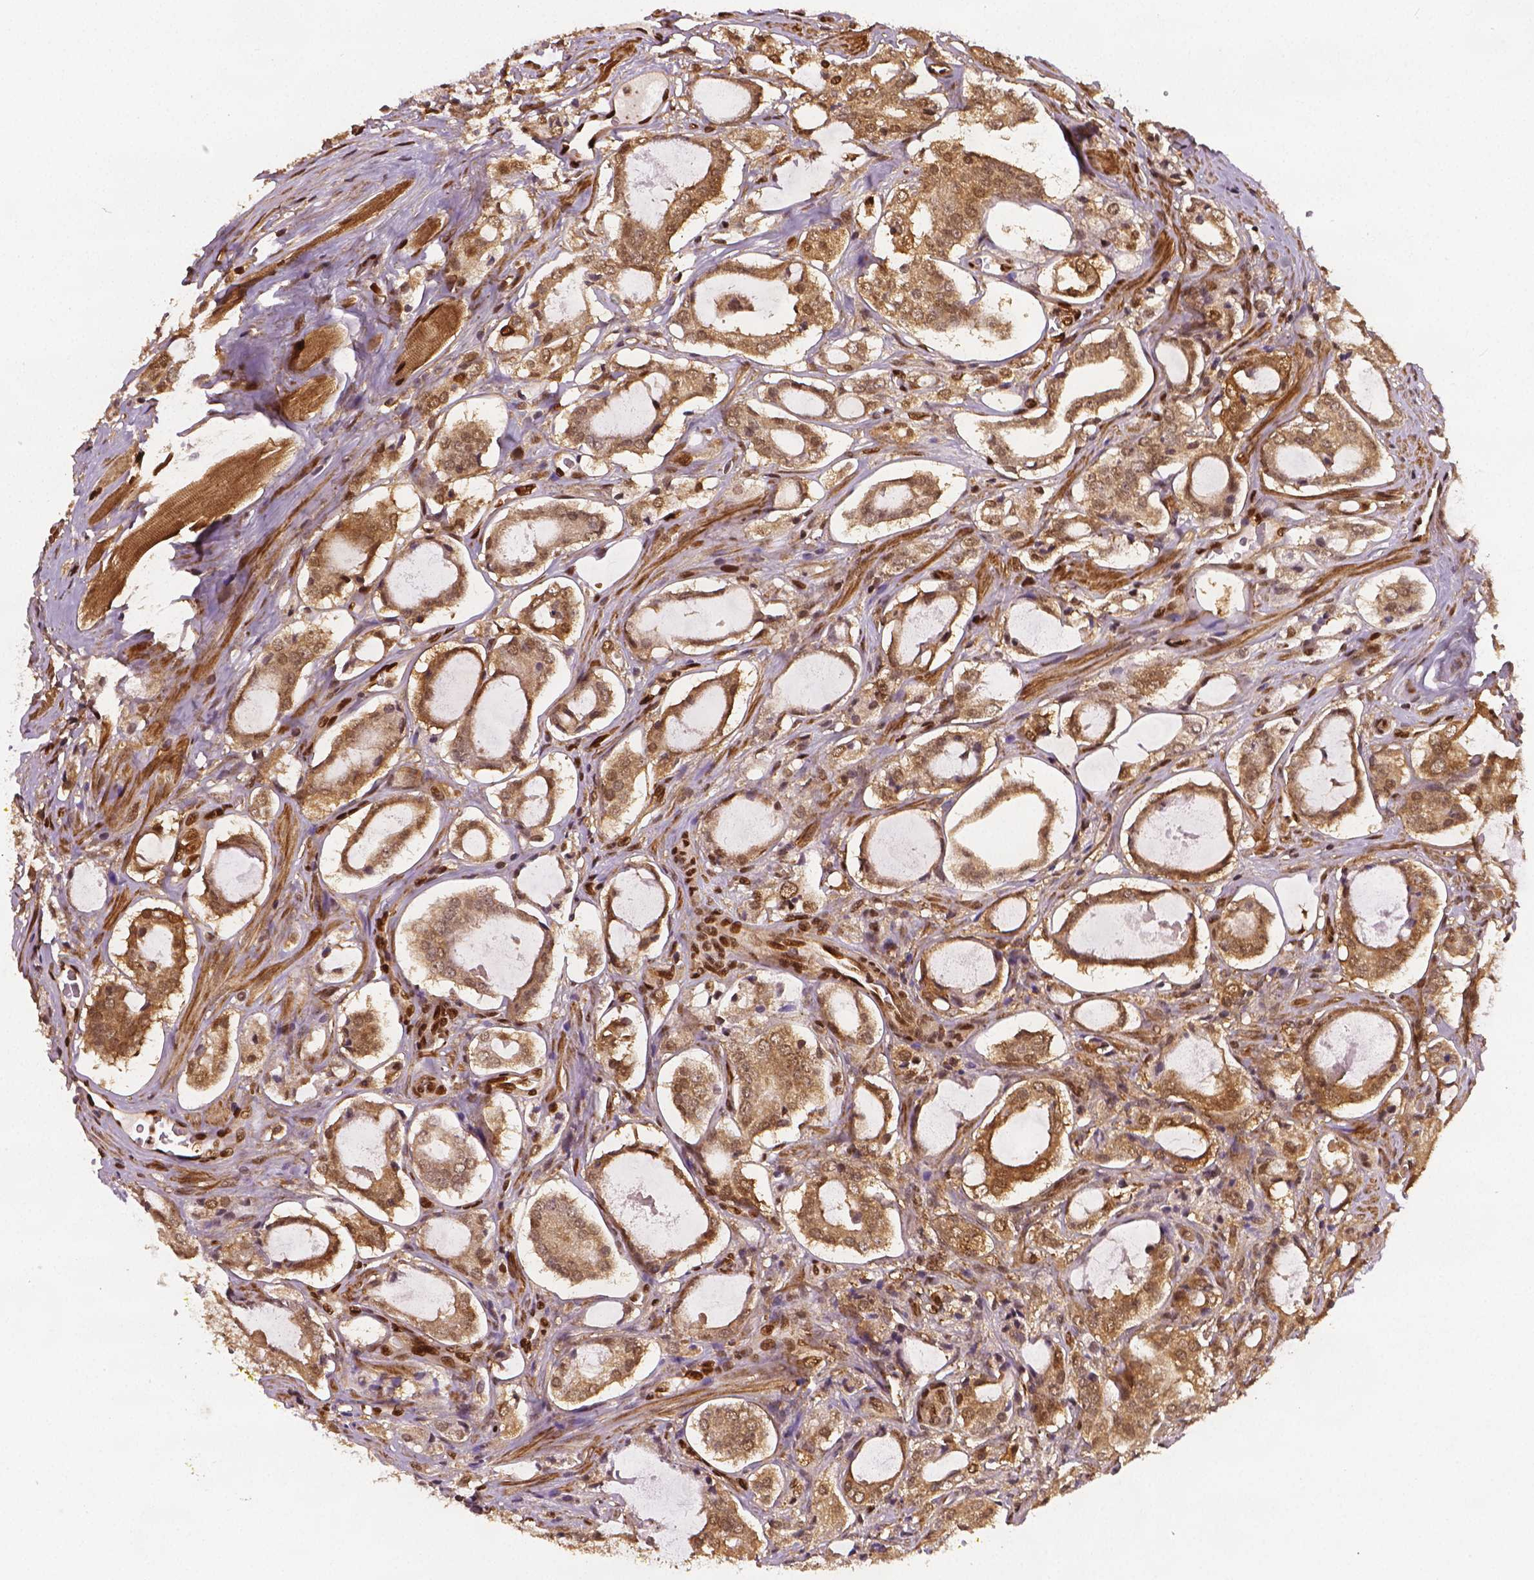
{"staining": {"intensity": "moderate", "quantity": ">75%", "location": "cytoplasmic/membranous,nuclear"}, "tissue": "prostate cancer", "cell_type": "Tumor cells", "image_type": "cancer", "snomed": [{"axis": "morphology", "description": "Adenocarcinoma, NOS"}, {"axis": "topography", "description": "Prostate"}], "caption": "The image reveals immunohistochemical staining of prostate adenocarcinoma. There is moderate cytoplasmic/membranous and nuclear staining is seen in approximately >75% of tumor cells. The protein is shown in brown color, while the nuclei are stained blue.", "gene": "STAT3", "patient": {"sex": "male", "age": 66}}